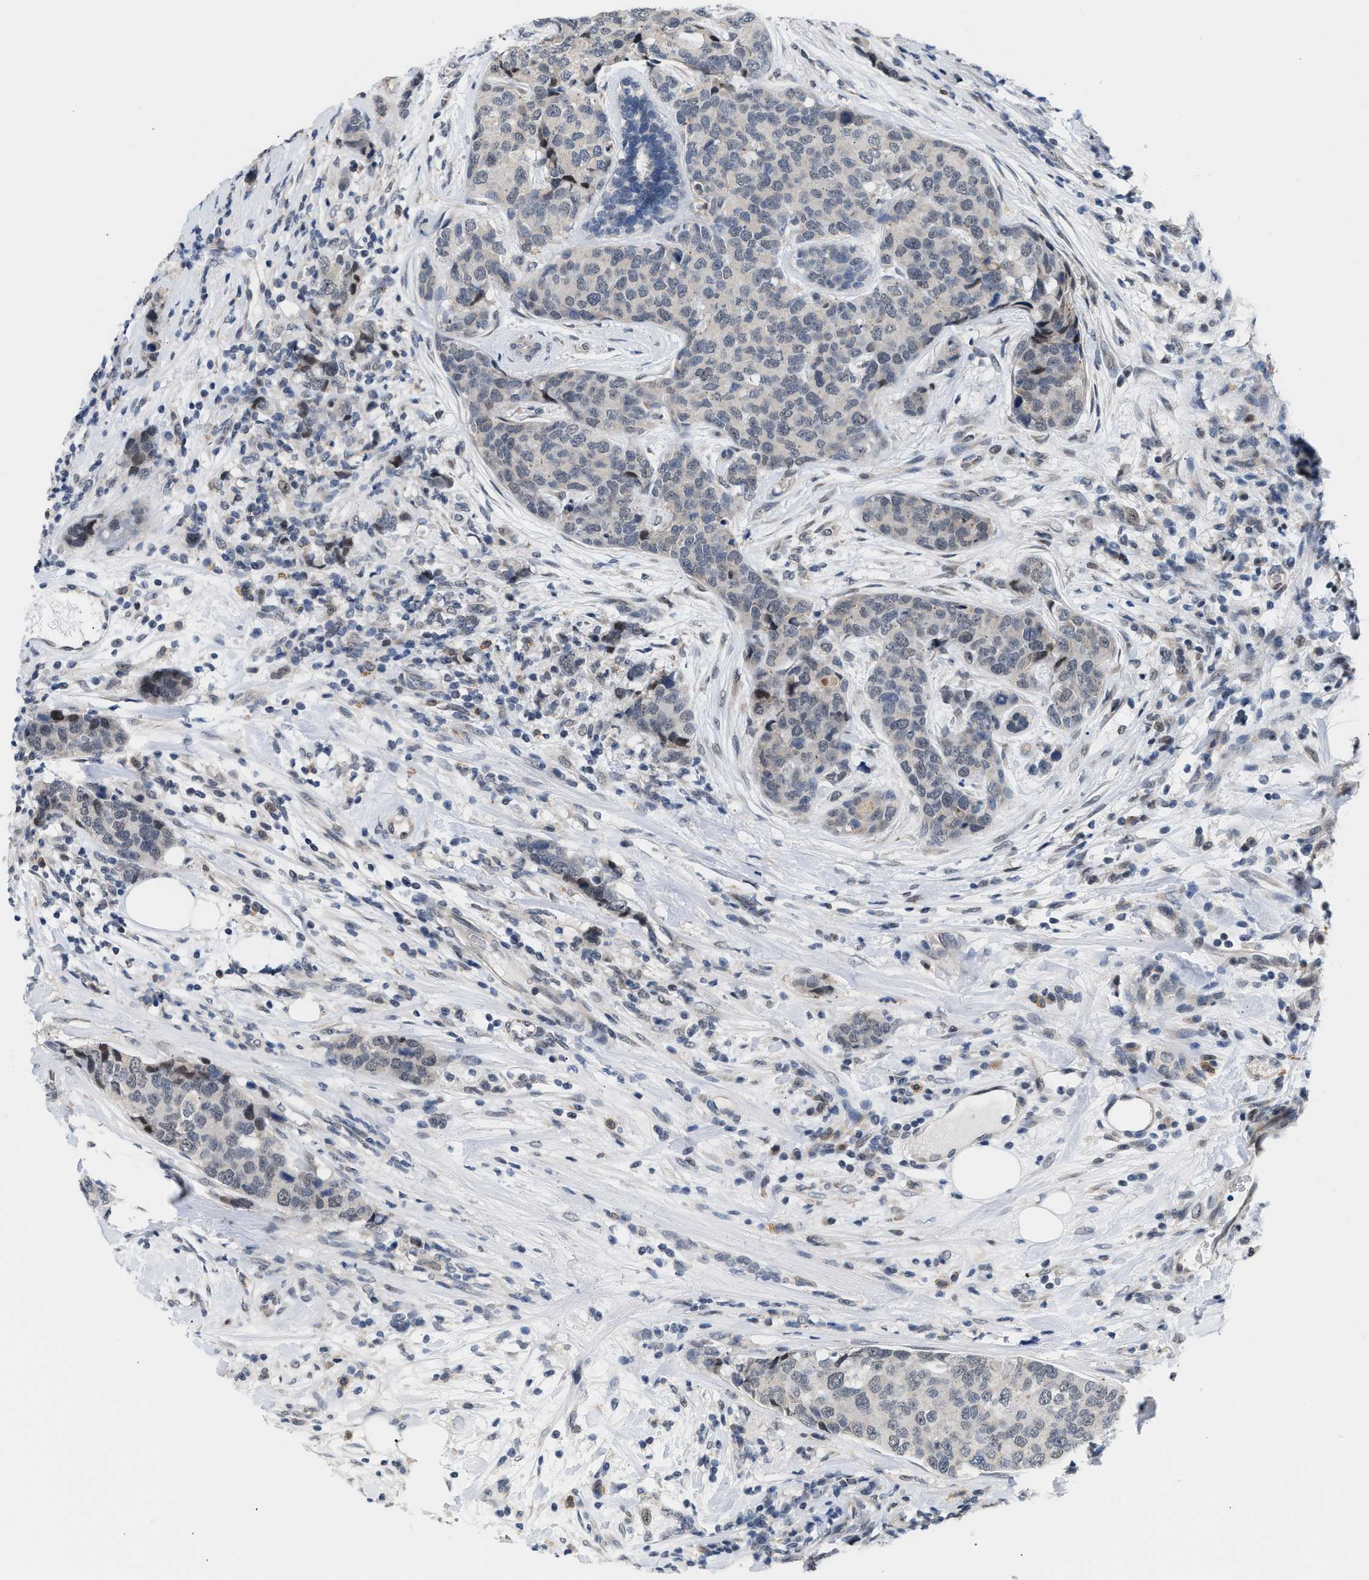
{"staining": {"intensity": "negative", "quantity": "none", "location": "none"}, "tissue": "breast cancer", "cell_type": "Tumor cells", "image_type": "cancer", "snomed": [{"axis": "morphology", "description": "Lobular carcinoma"}, {"axis": "topography", "description": "Breast"}], "caption": "Tumor cells are negative for protein expression in human breast lobular carcinoma.", "gene": "TXNRD3", "patient": {"sex": "female", "age": 59}}